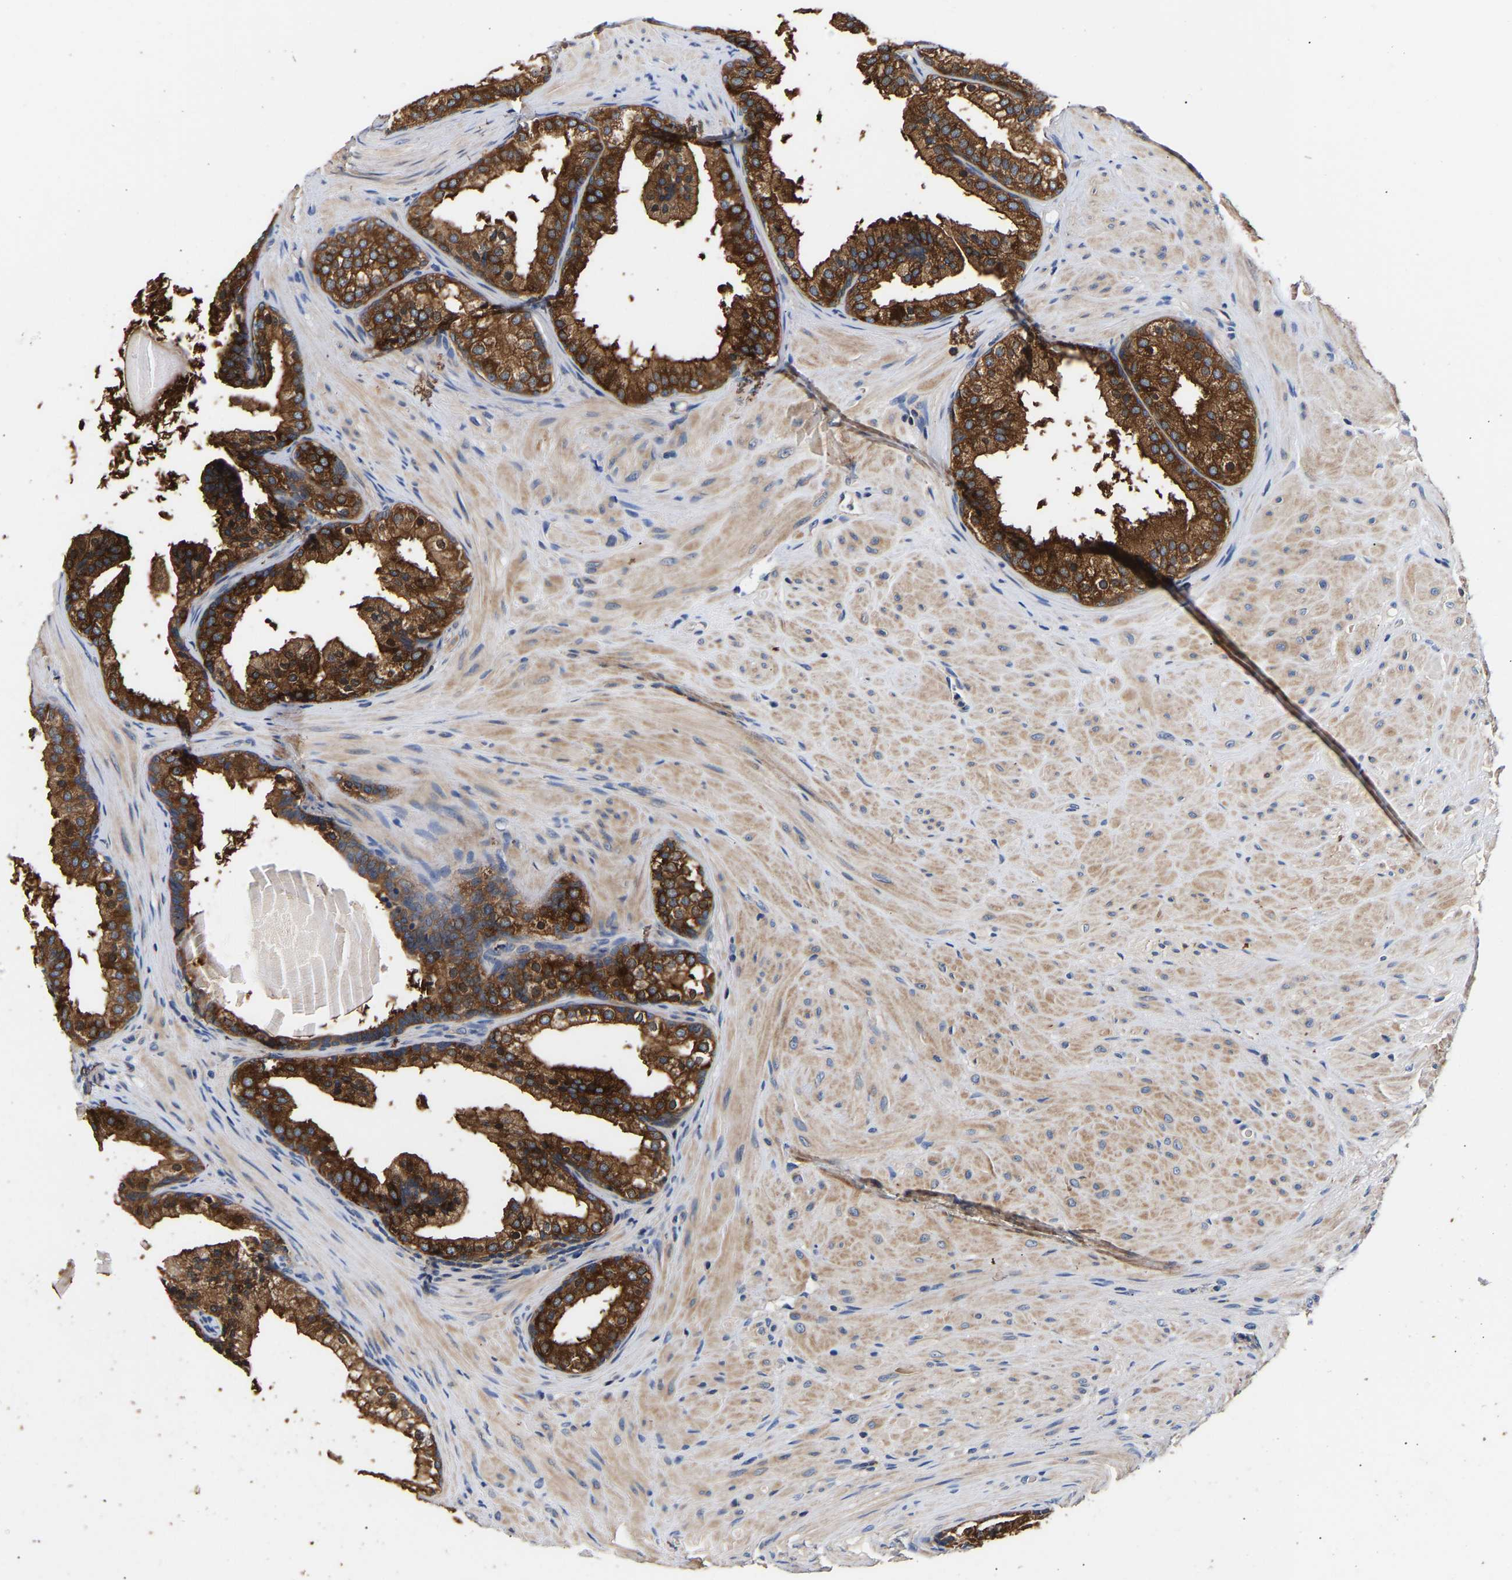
{"staining": {"intensity": "strong", "quantity": ">75%", "location": "cytoplasmic/membranous"}, "tissue": "prostate cancer", "cell_type": "Tumor cells", "image_type": "cancer", "snomed": [{"axis": "morphology", "description": "Adenocarcinoma, Low grade"}, {"axis": "topography", "description": "Prostate"}], "caption": "Protein analysis of adenocarcinoma (low-grade) (prostate) tissue exhibits strong cytoplasmic/membranous staining in approximately >75% of tumor cells.", "gene": "LRBA", "patient": {"sex": "male", "age": 69}}